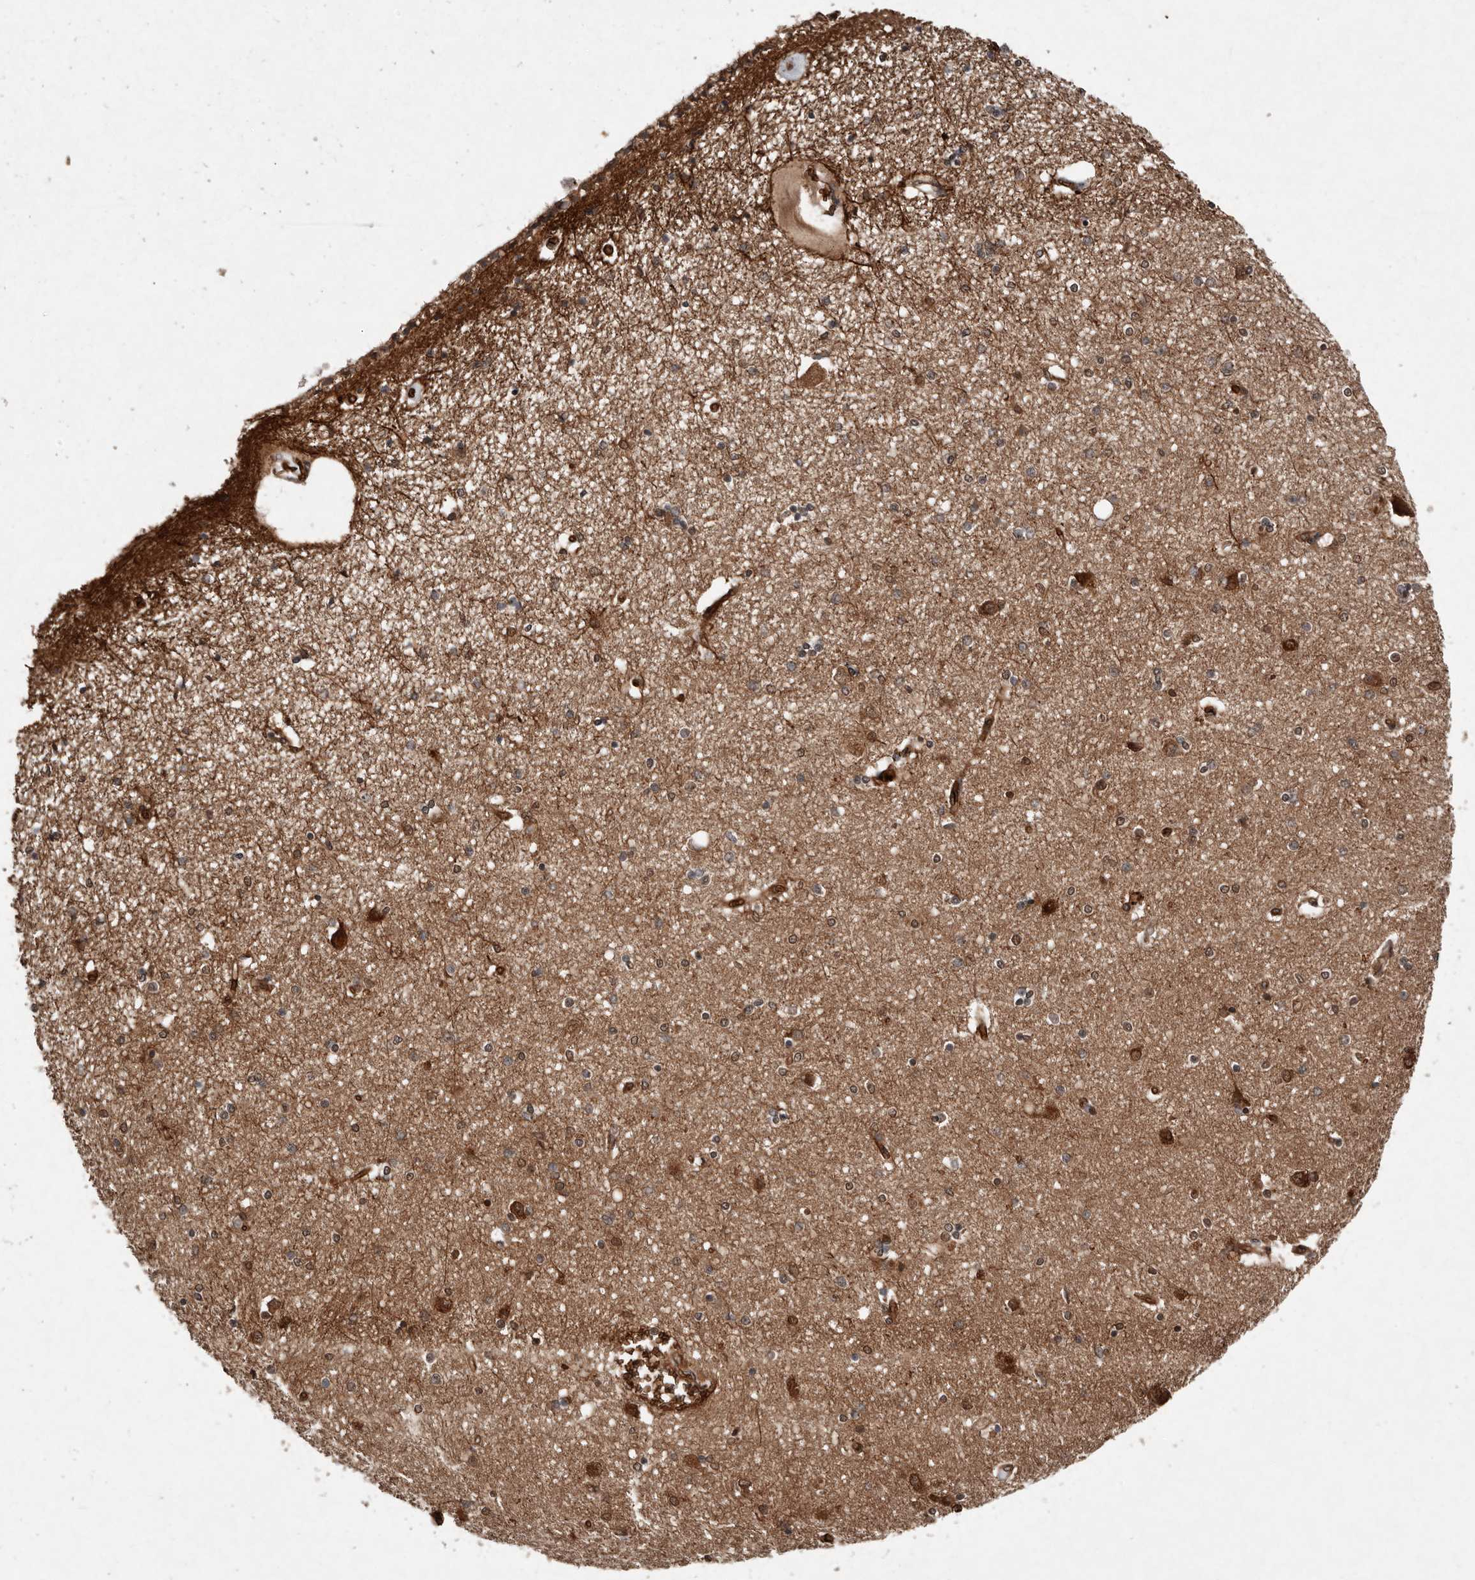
{"staining": {"intensity": "moderate", "quantity": "<25%", "location": "cytoplasmic/membranous,nuclear"}, "tissue": "hippocampus", "cell_type": "Glial cells", "image_type": "normal", "snomed": [{"axis": "morphology", "description": "Normal tissue, NOS"}, {"axis": "topography", "description": "Hippocampus"}], "caption": "The micrograph exhibits immunohistochemical staining of unremarkable hippocampus. There is moderate cytoplasmic/membranous,nuclear staining is identified in about <25% of glial cells. (DAB (3,3'-diaminobenzidine) = brown stain, brightfield microscopy at high magnification).", "gene": "DIP2C", "patient": {"sex": "female", "age": 54}}